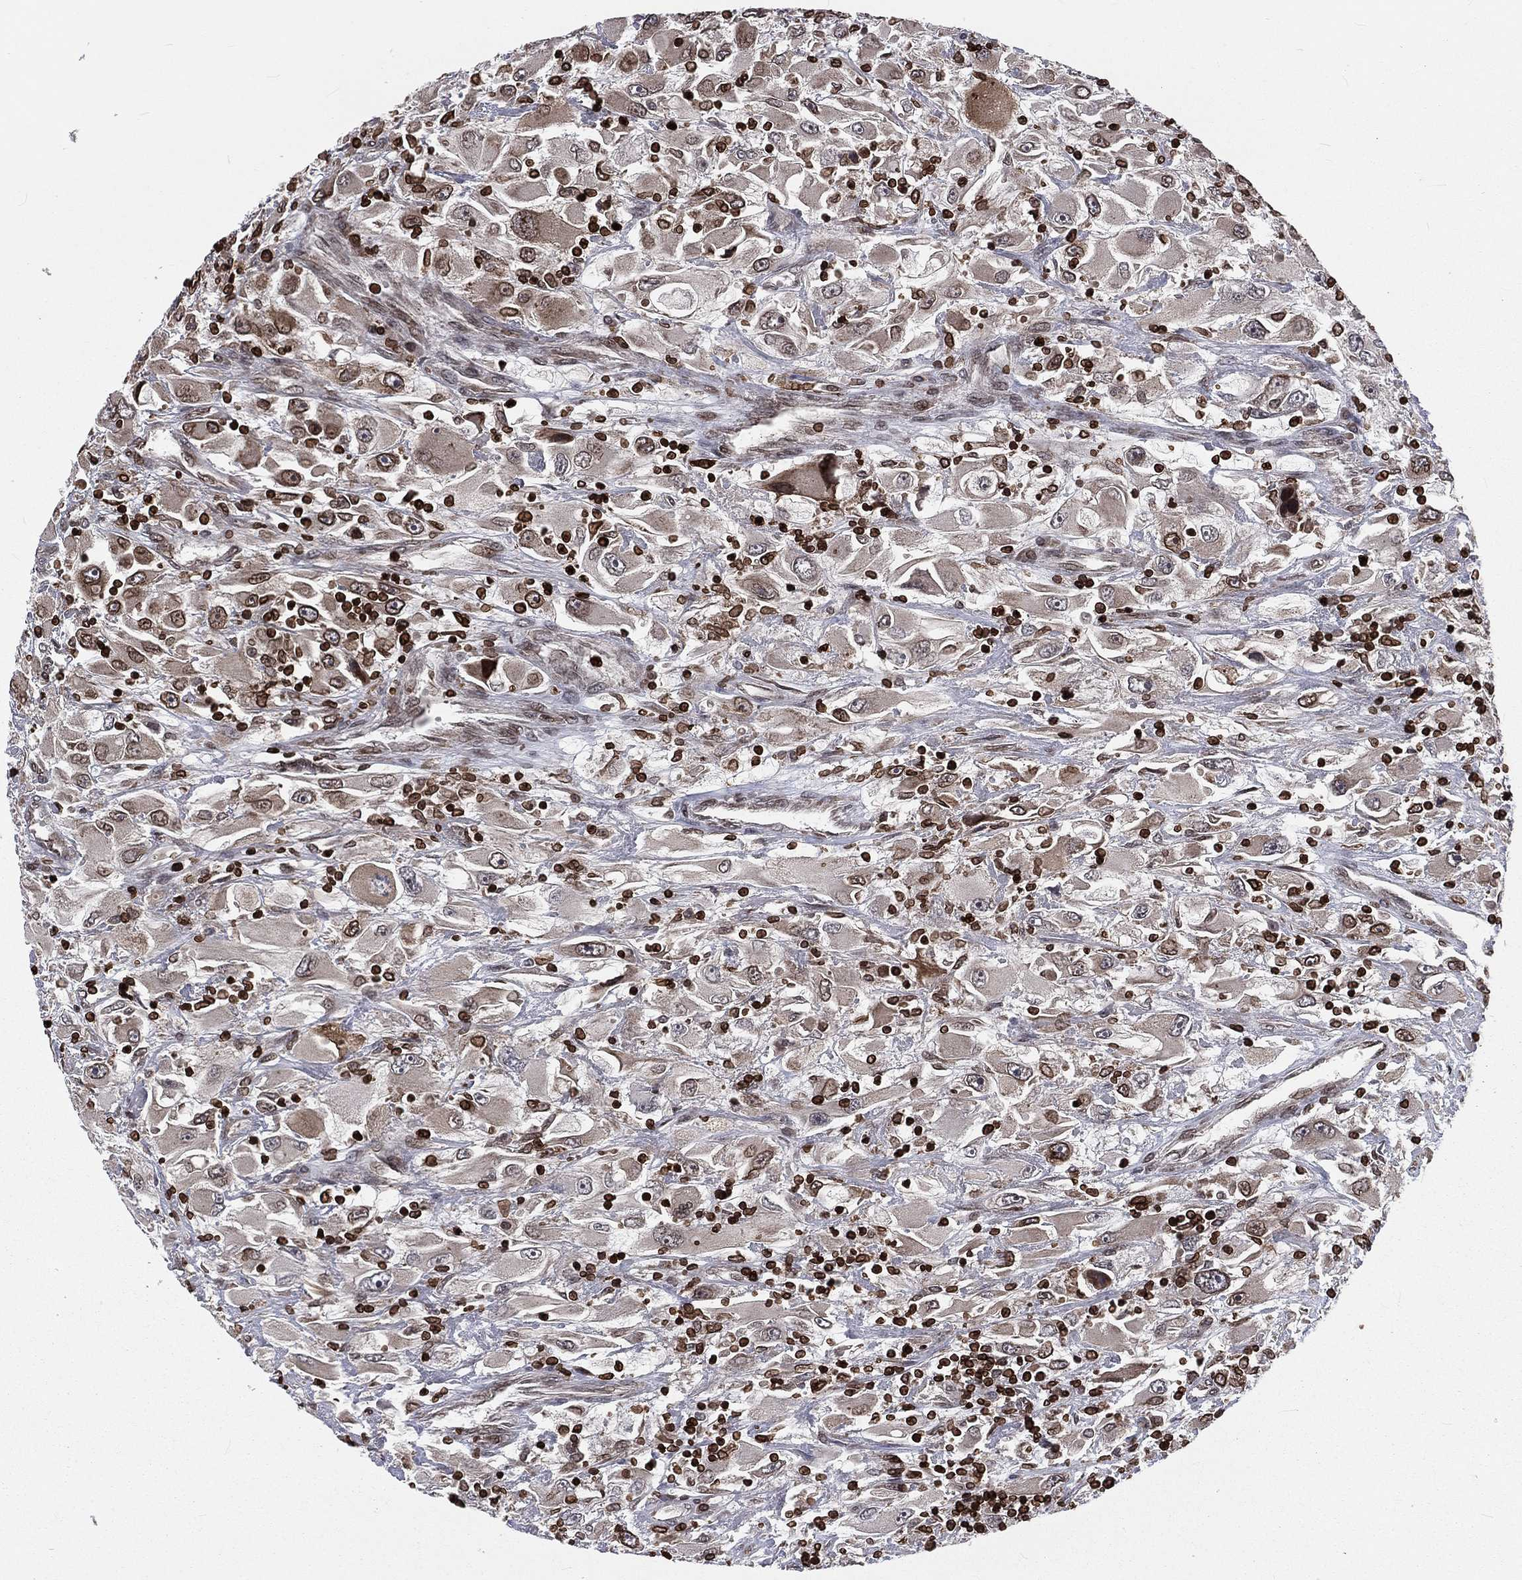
{"staining": {"intensity": "moderate", "quantity": "<25%", "location": "cytoplasmic/membranous,nuclear"}, "tissue": "renal cancer", "cell_type": "Tumor cells", "image_type": "cancer", "snomed": [{"axis": "morphology", "description": "Adenocarcinoma, NOS"}, {"axis": "topography", "description": "Kidney"}], "caption": "Renal cancer stained with a brown dye reveals moderate cytoplasmic/membranous and nuclear positive staining in approximately <25% of tumor cells.", "gene": "LBR", "patient": {"sex": "female", "age": 52}}